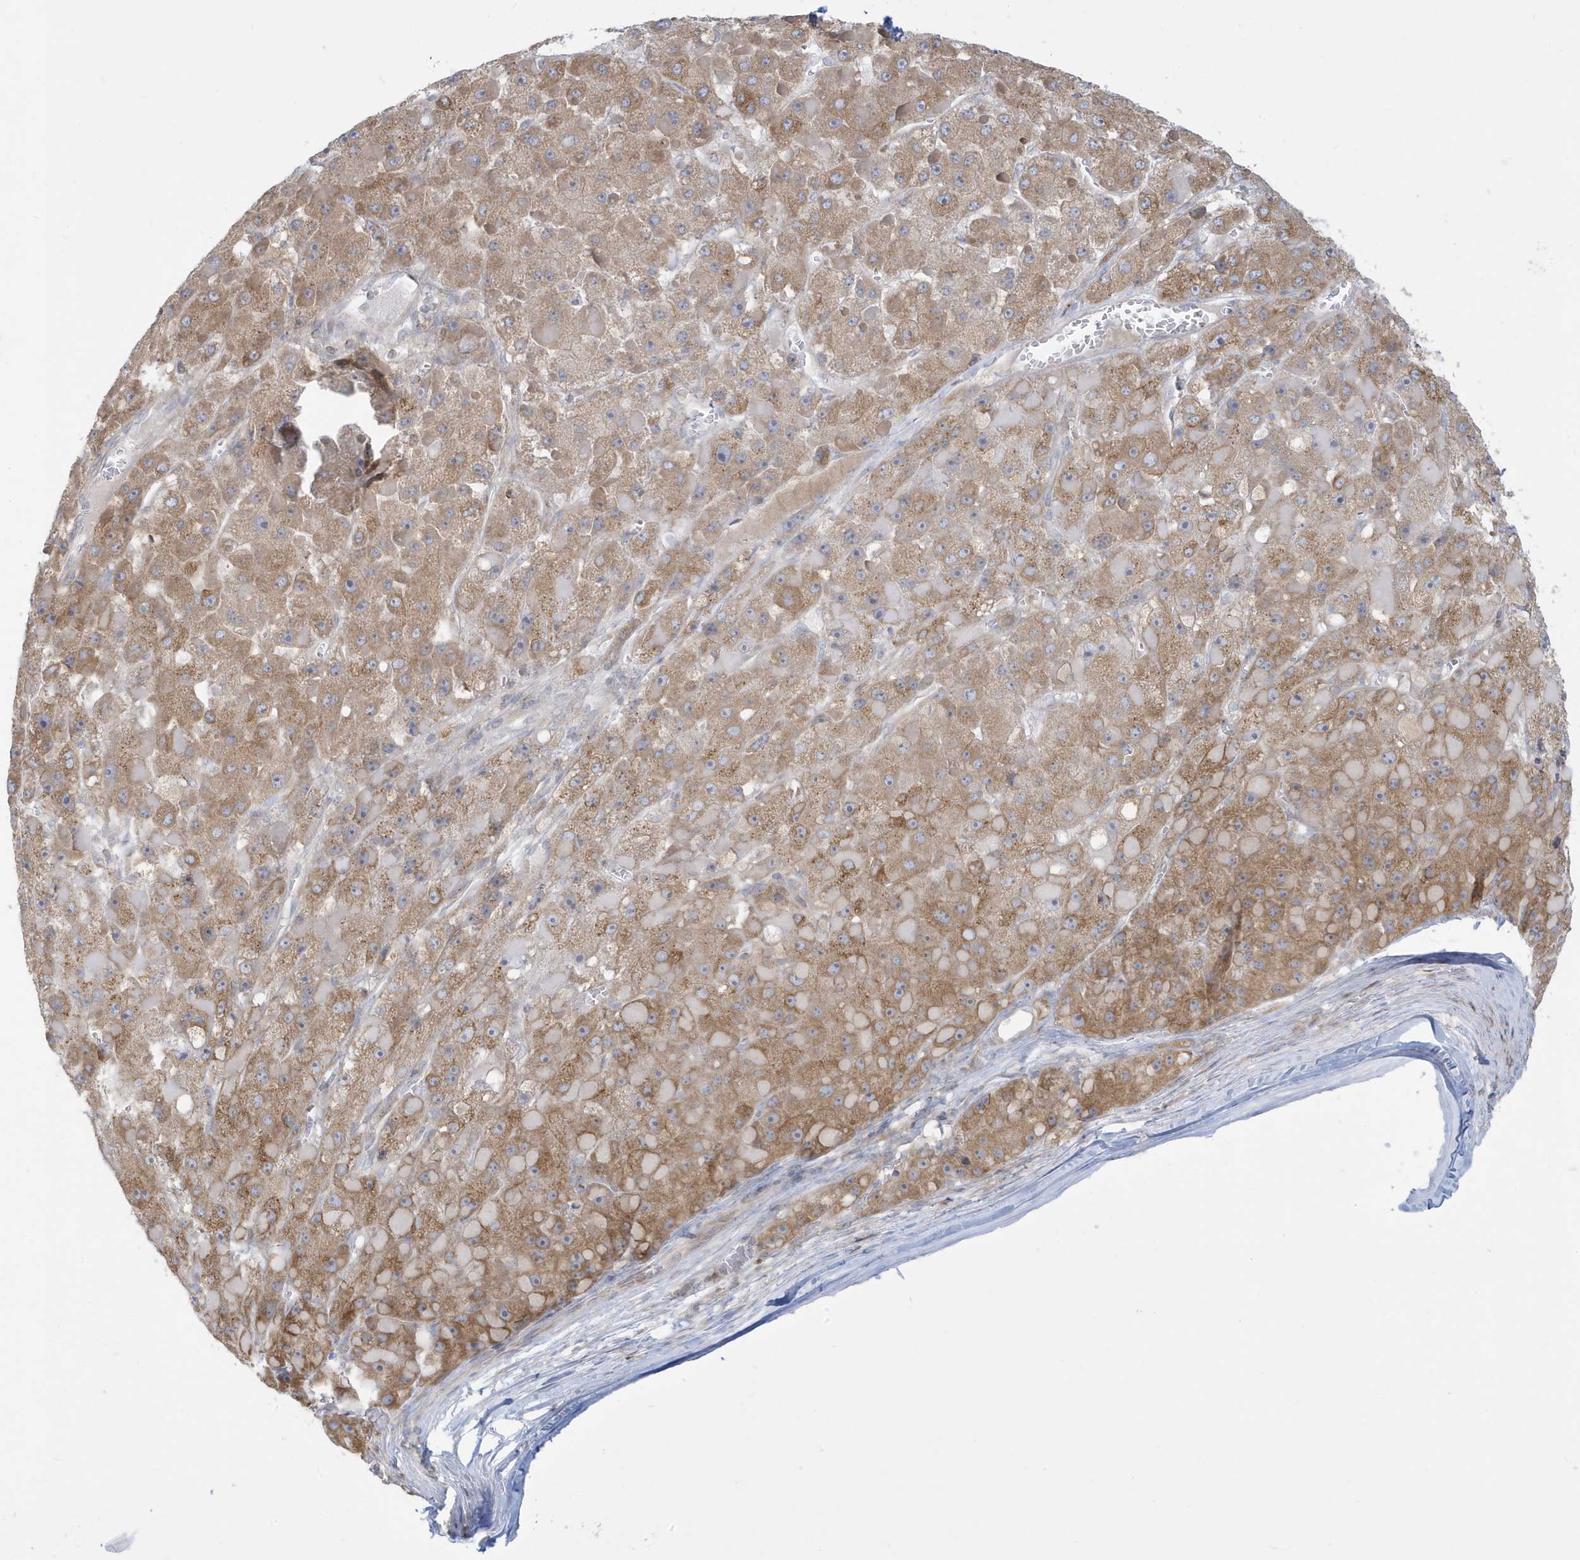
{"staining": {"intensity": "moderate", "quantity": ">75%", "location": "cytoplasmic/membranous"}, "tissue": "liver cancer", "cell_type": "Tumor cells", "image_type": "cancer", "snomed": [{"axis": "morphology", "description": "Carcinoma, Hepatocellular, NOS"}, {"axis": "topography", "description": "Liver"}], "caption": "This is an image of immunohistochemistry staining of liver hepatocellular carcinoma, which shows moderate expression in the cytoplasmic/membranous of tumor cells.", "gene": "SLAMF9", "patient": {"sex": "female", "age": 73}}